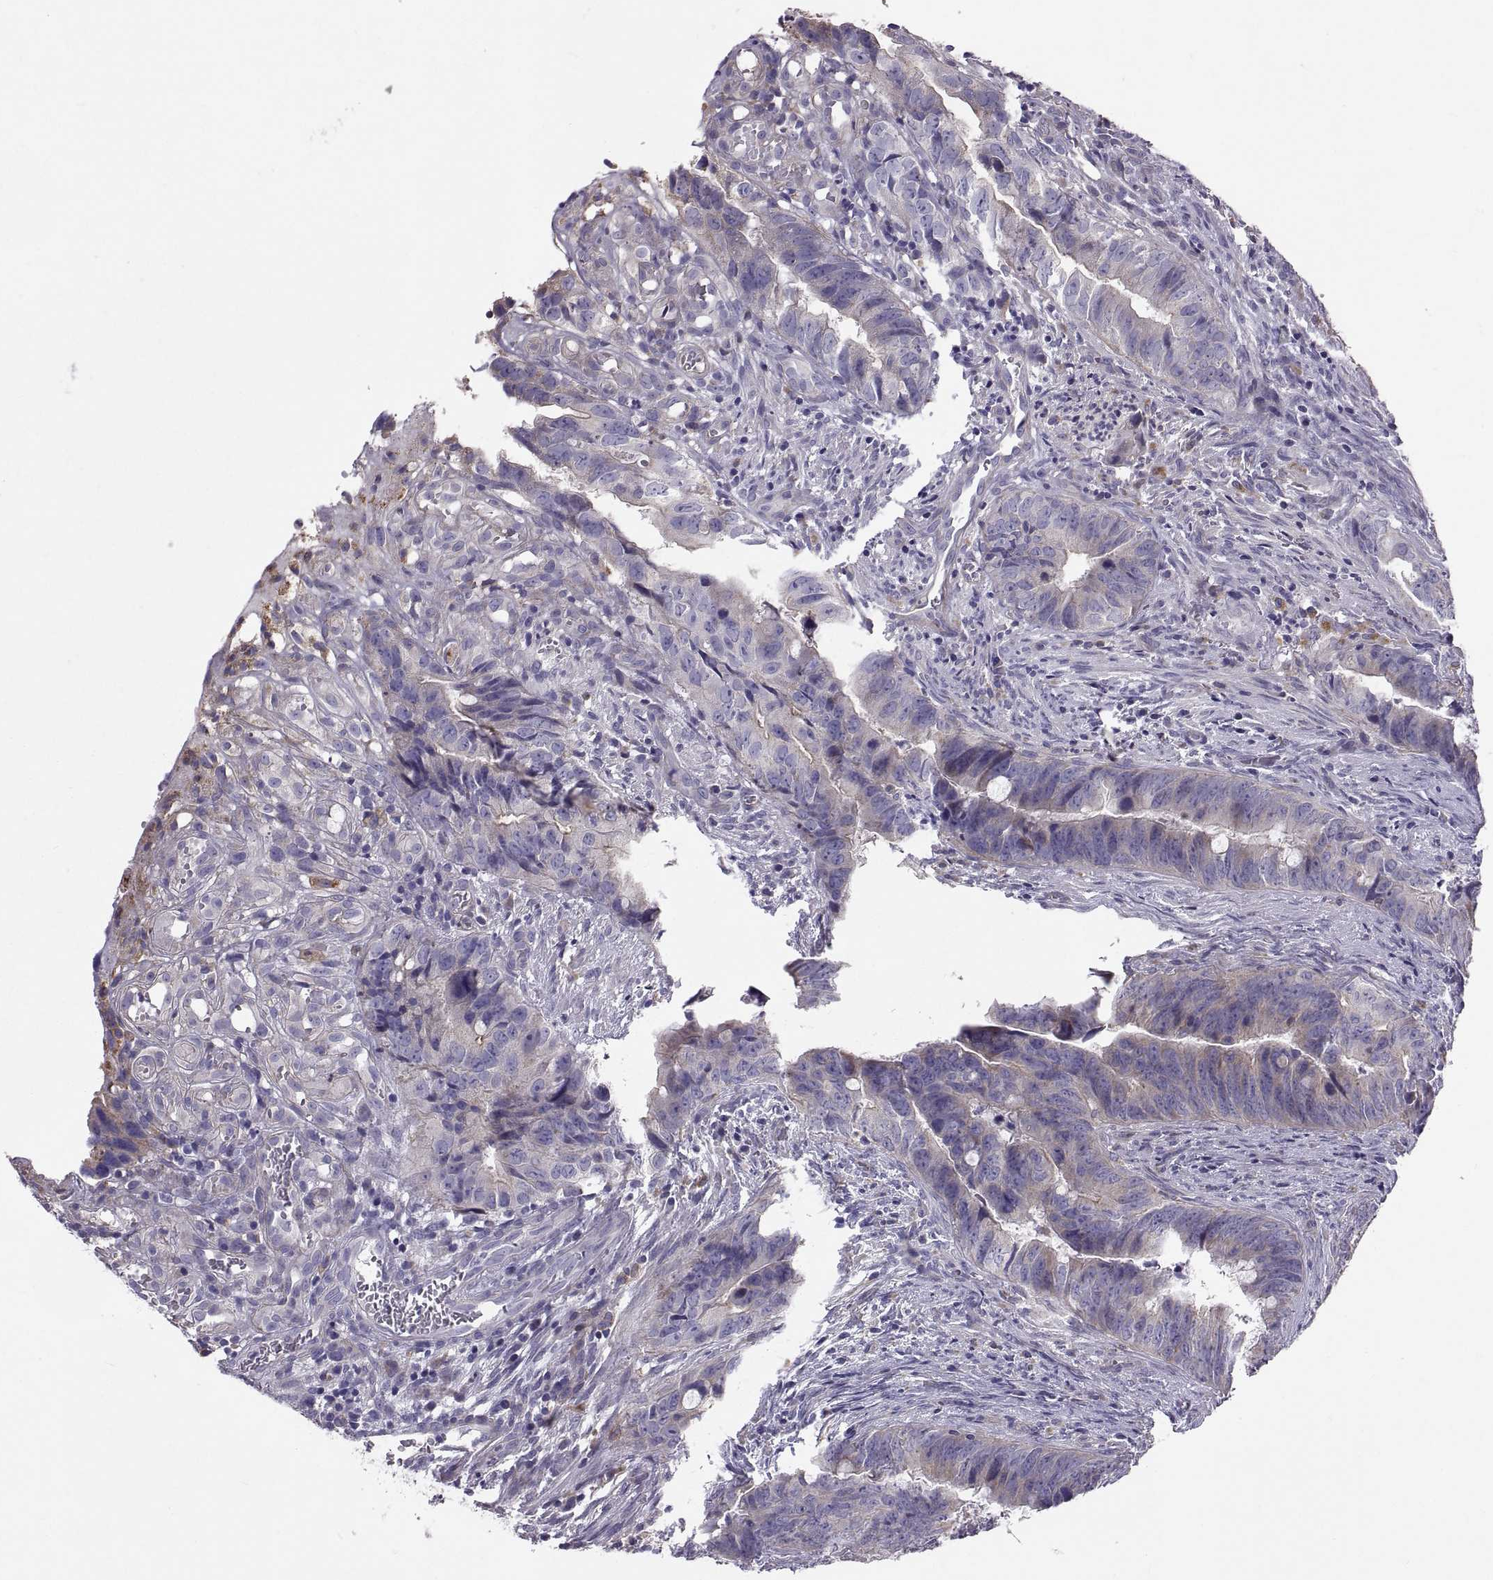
{"staining": {"intensity": "weak", "quantity": "25%-75%", "location": "cytoplasmic/membranous"}, "tissue": "colorectal cancer", "cell_type": "Tumor cells", "image_type": "cancer", "snomed": [{"axis": "morphology", "description": "Adenocarcinoma, NOS"}, {"axis": "topography", "description": "Colon"}], "caption": "An immunohistochemistry (IHC) micrograph of tumor tissue is shown. Protein staining in brown shows weak cytoplasmic/membranous positivity in adenocarcinoma (colorectal) within tumor cells.", "gene": "ARSL", "patient": {"sex": "female", "age": 82}}